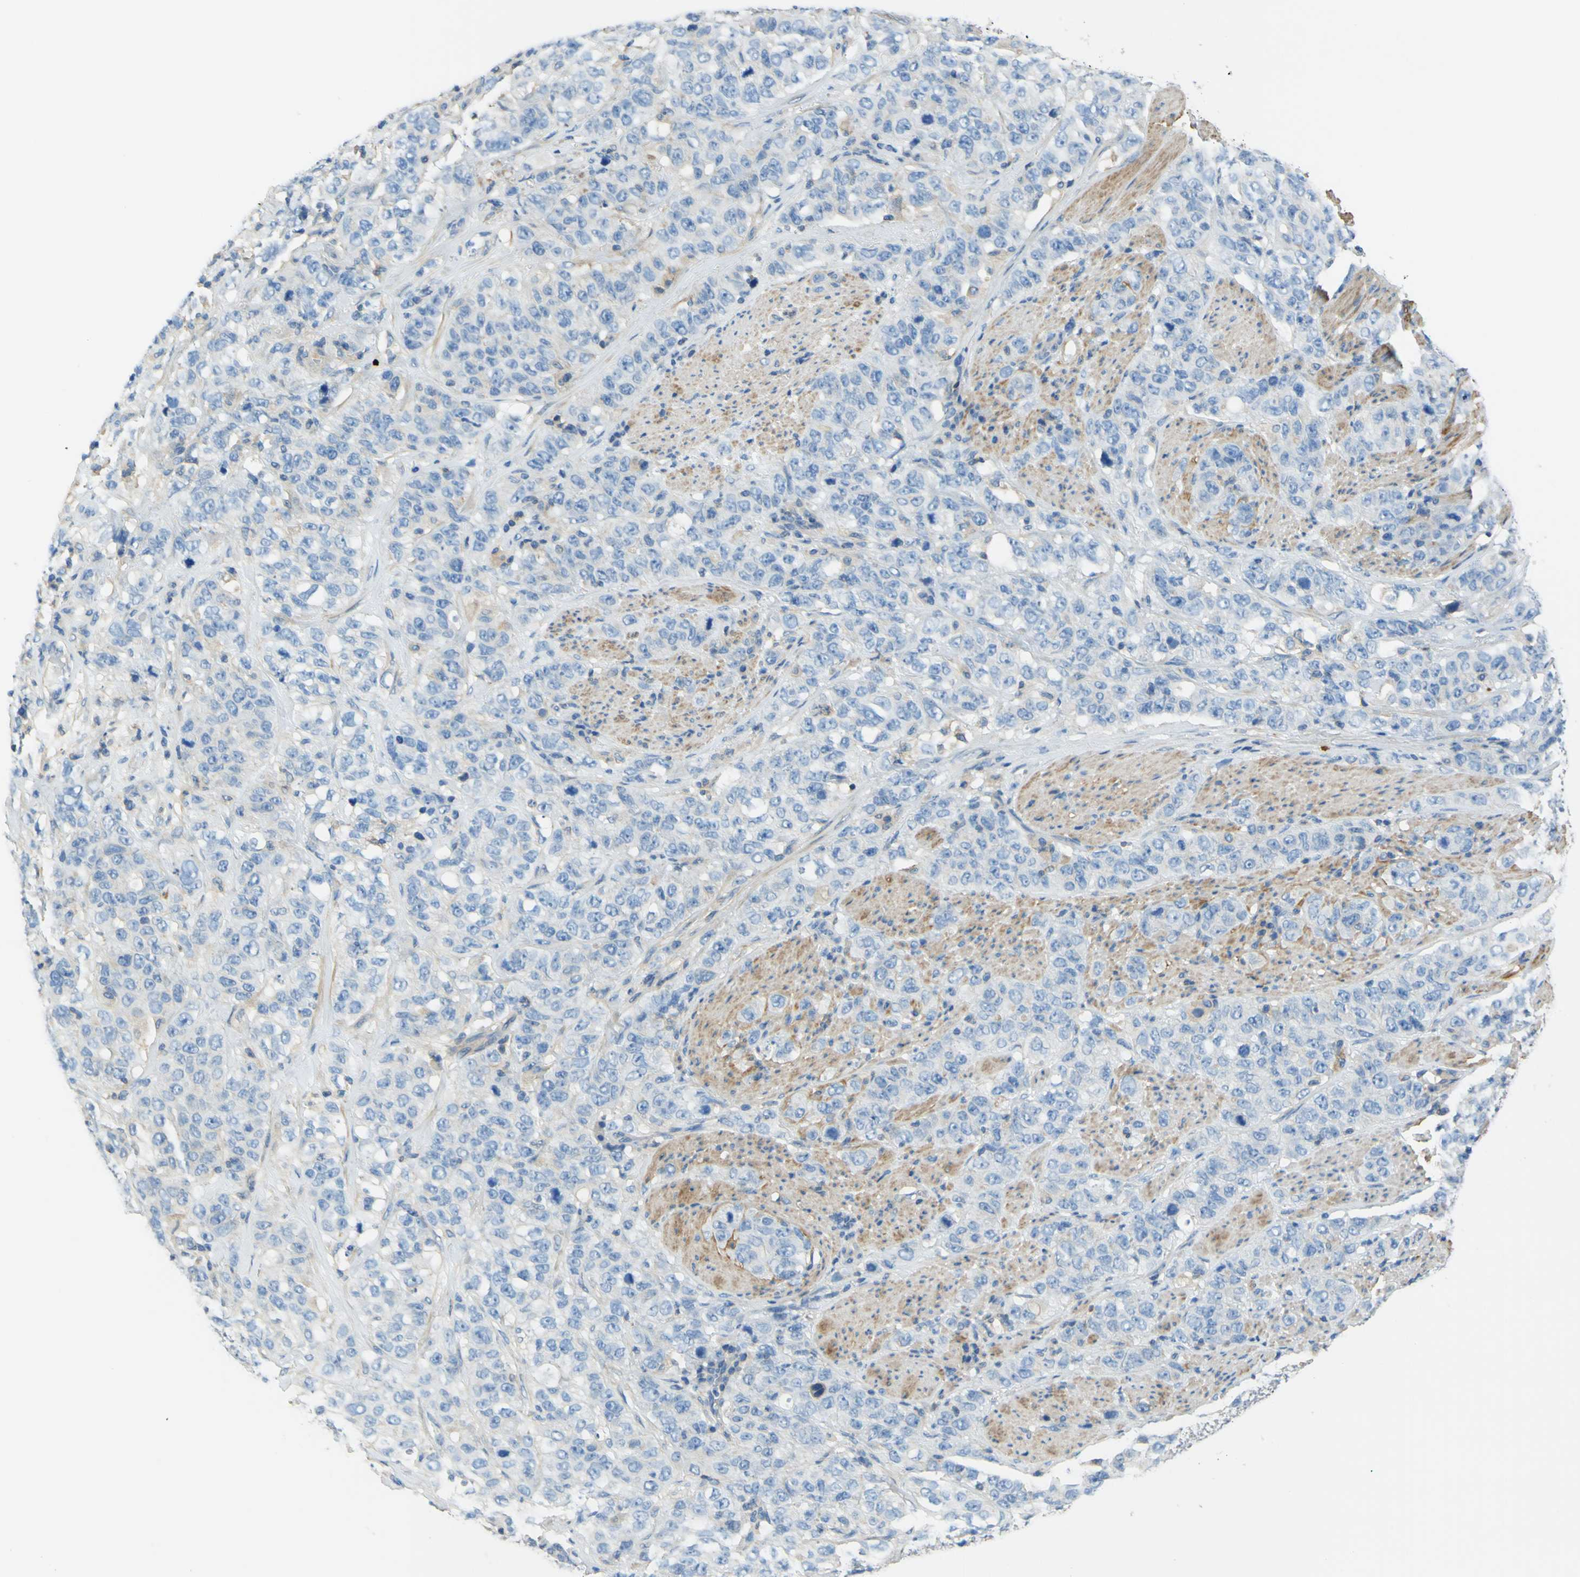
{"staining": {"intensity": "negative", "quantity": "none", "location": "none"}, "tissue": "stomach cancer", "cell_type": "Tumor cells", "image_type": "cancer", "snomed": [{"axis": "morphology", "description": "Adenocarcinoma, NOS"}, {"axis": "topography", "description": "Stomach"}], "caption": "This micrograph is of stomach cancer (adenocarcinoma) stained with immunohistochemistry (IHC) to label a protein in brown with the nuclei are counter-stained blue. There is no expression in tumor cells.", "gene": "OGN", "patient": {"sex": "male", "age": 48}}